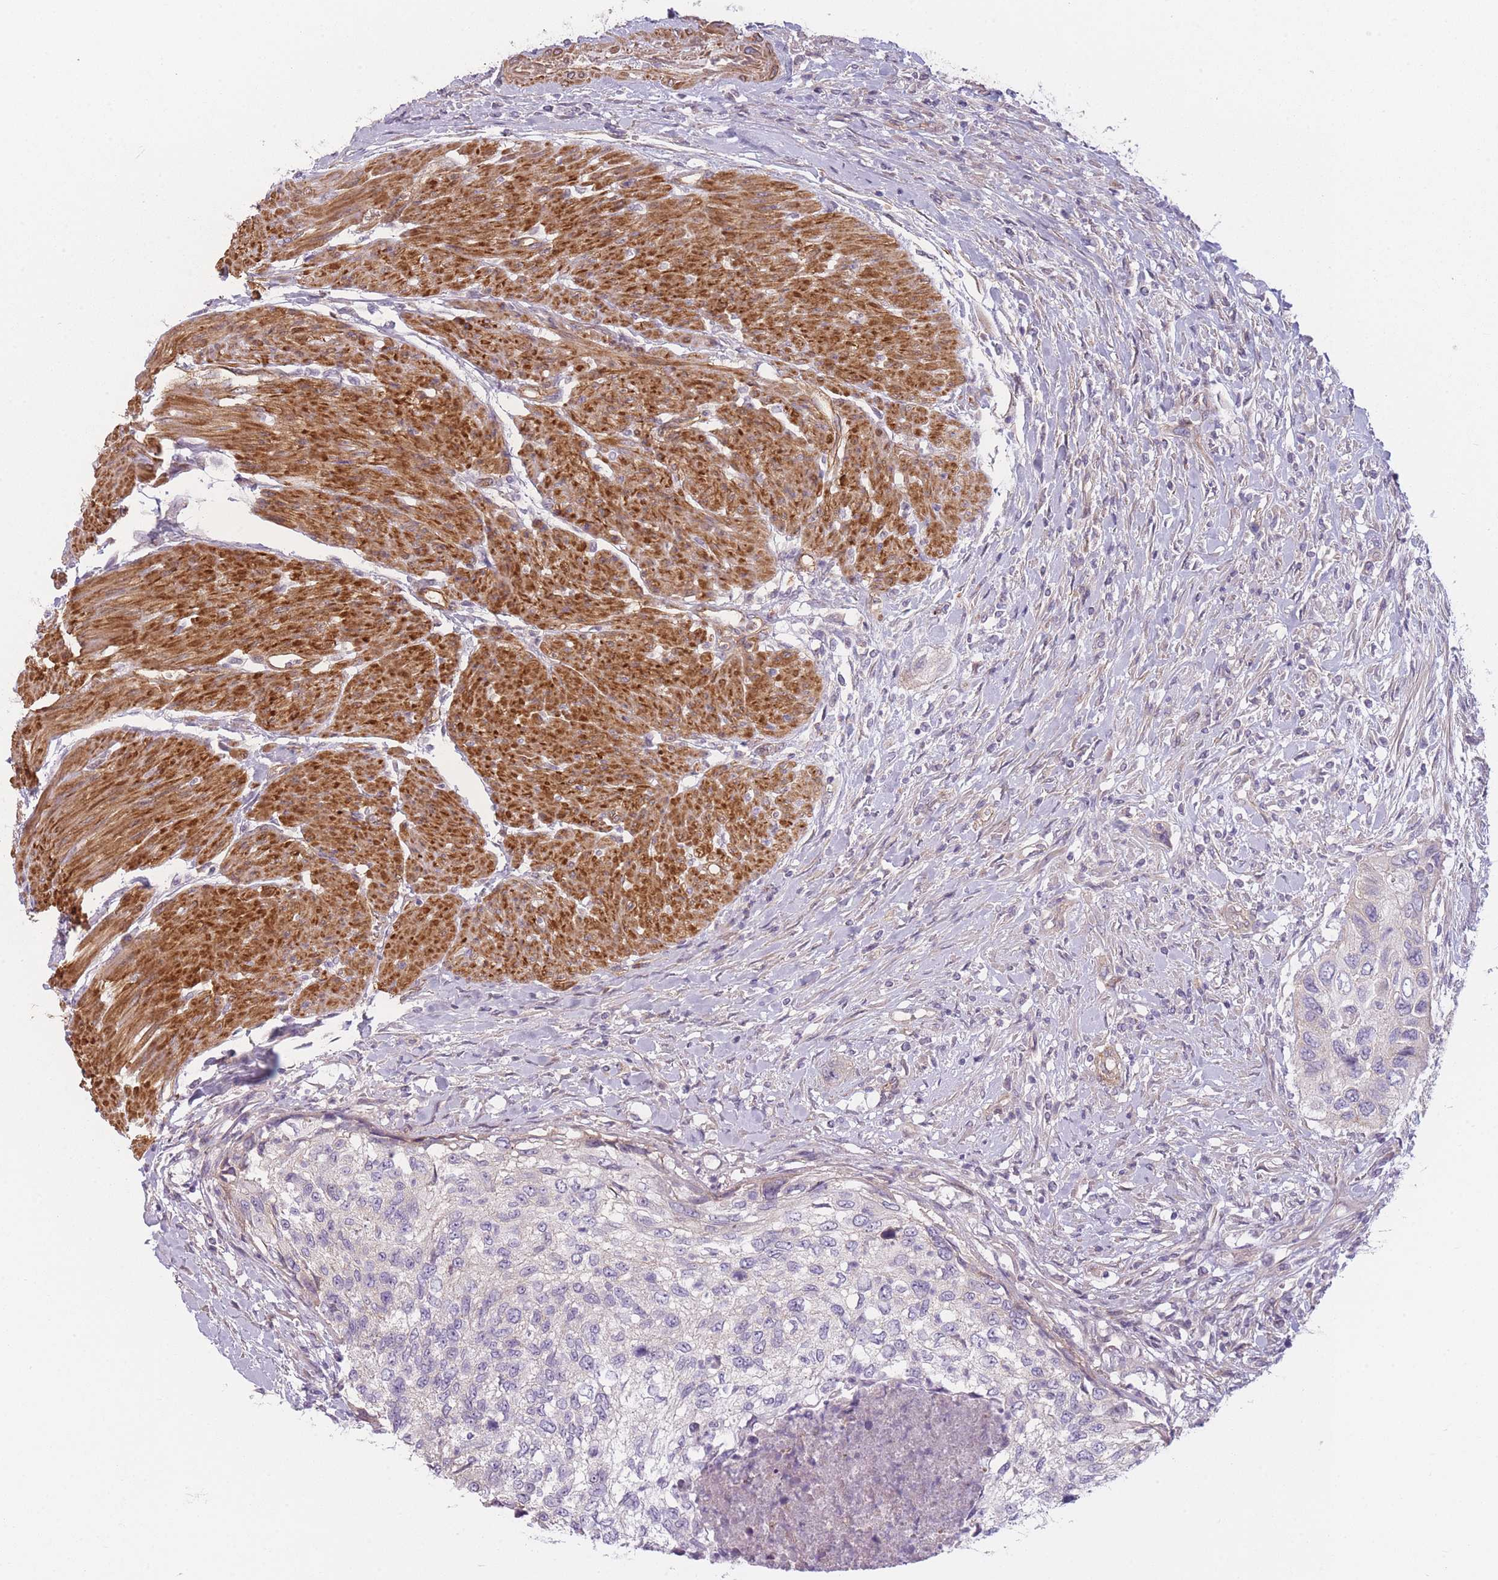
{"staining": {"intensity": "negative", "quantity": "none", "location": "none"}, "tissue": "urothelial cancer", "cell_type": "Tumor cells", "image_type": "cancer", "snomed": [{"axis": "morphology", "description": "Urothelial carcinoma, High grade"}, {"axis": "topography", "description": "Urinary bladder"}], "caption": "The photomicrograph shows no significant positivity in tumor cells of urothelial cancer.", "gene": "SLC7A6", "patient": {"sex": "female", "age": 60}}